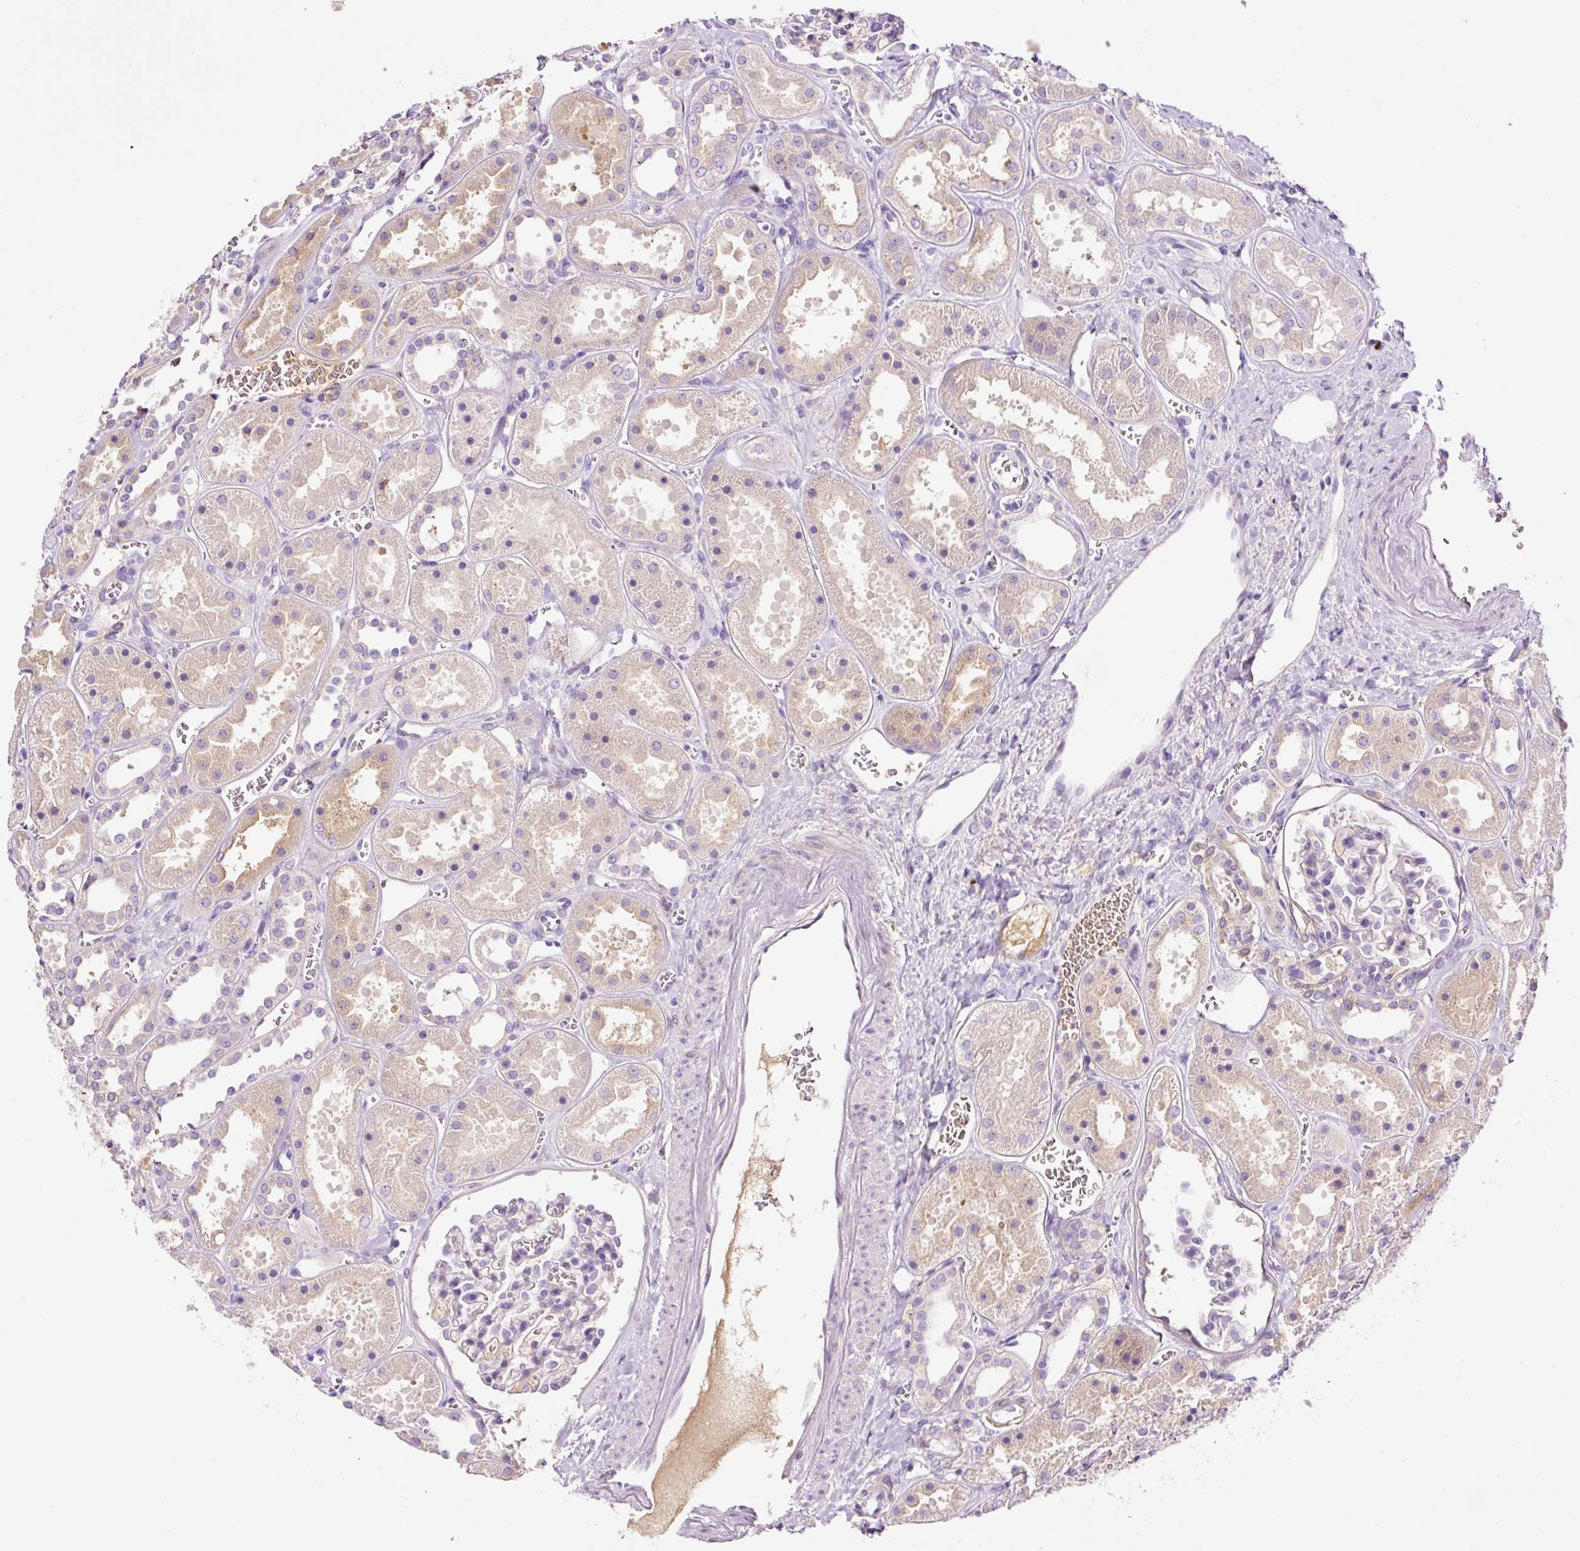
{"staining": {"intensity": "strong", "quantity": "<25%", "location": "nuclear"}, "tissue": "kidney", "cell_type": "Cells in glomeruli", "image_type": "normal", "snomed": [{"axis": "morphology", "description": "Normal tissue, NOS"}, {"axis": "topography", "description": "Kidney"}], "caption": "Kidney stained for a protein shows strong nuclear positivity in cells in glomeruli. The staining was performed using DAB, with brown indicating positive protein expression. Nuclei are stained blue with hematoxylin.", "gene": "DPPA4", "patient": {"sex": "female", "age": 41}}